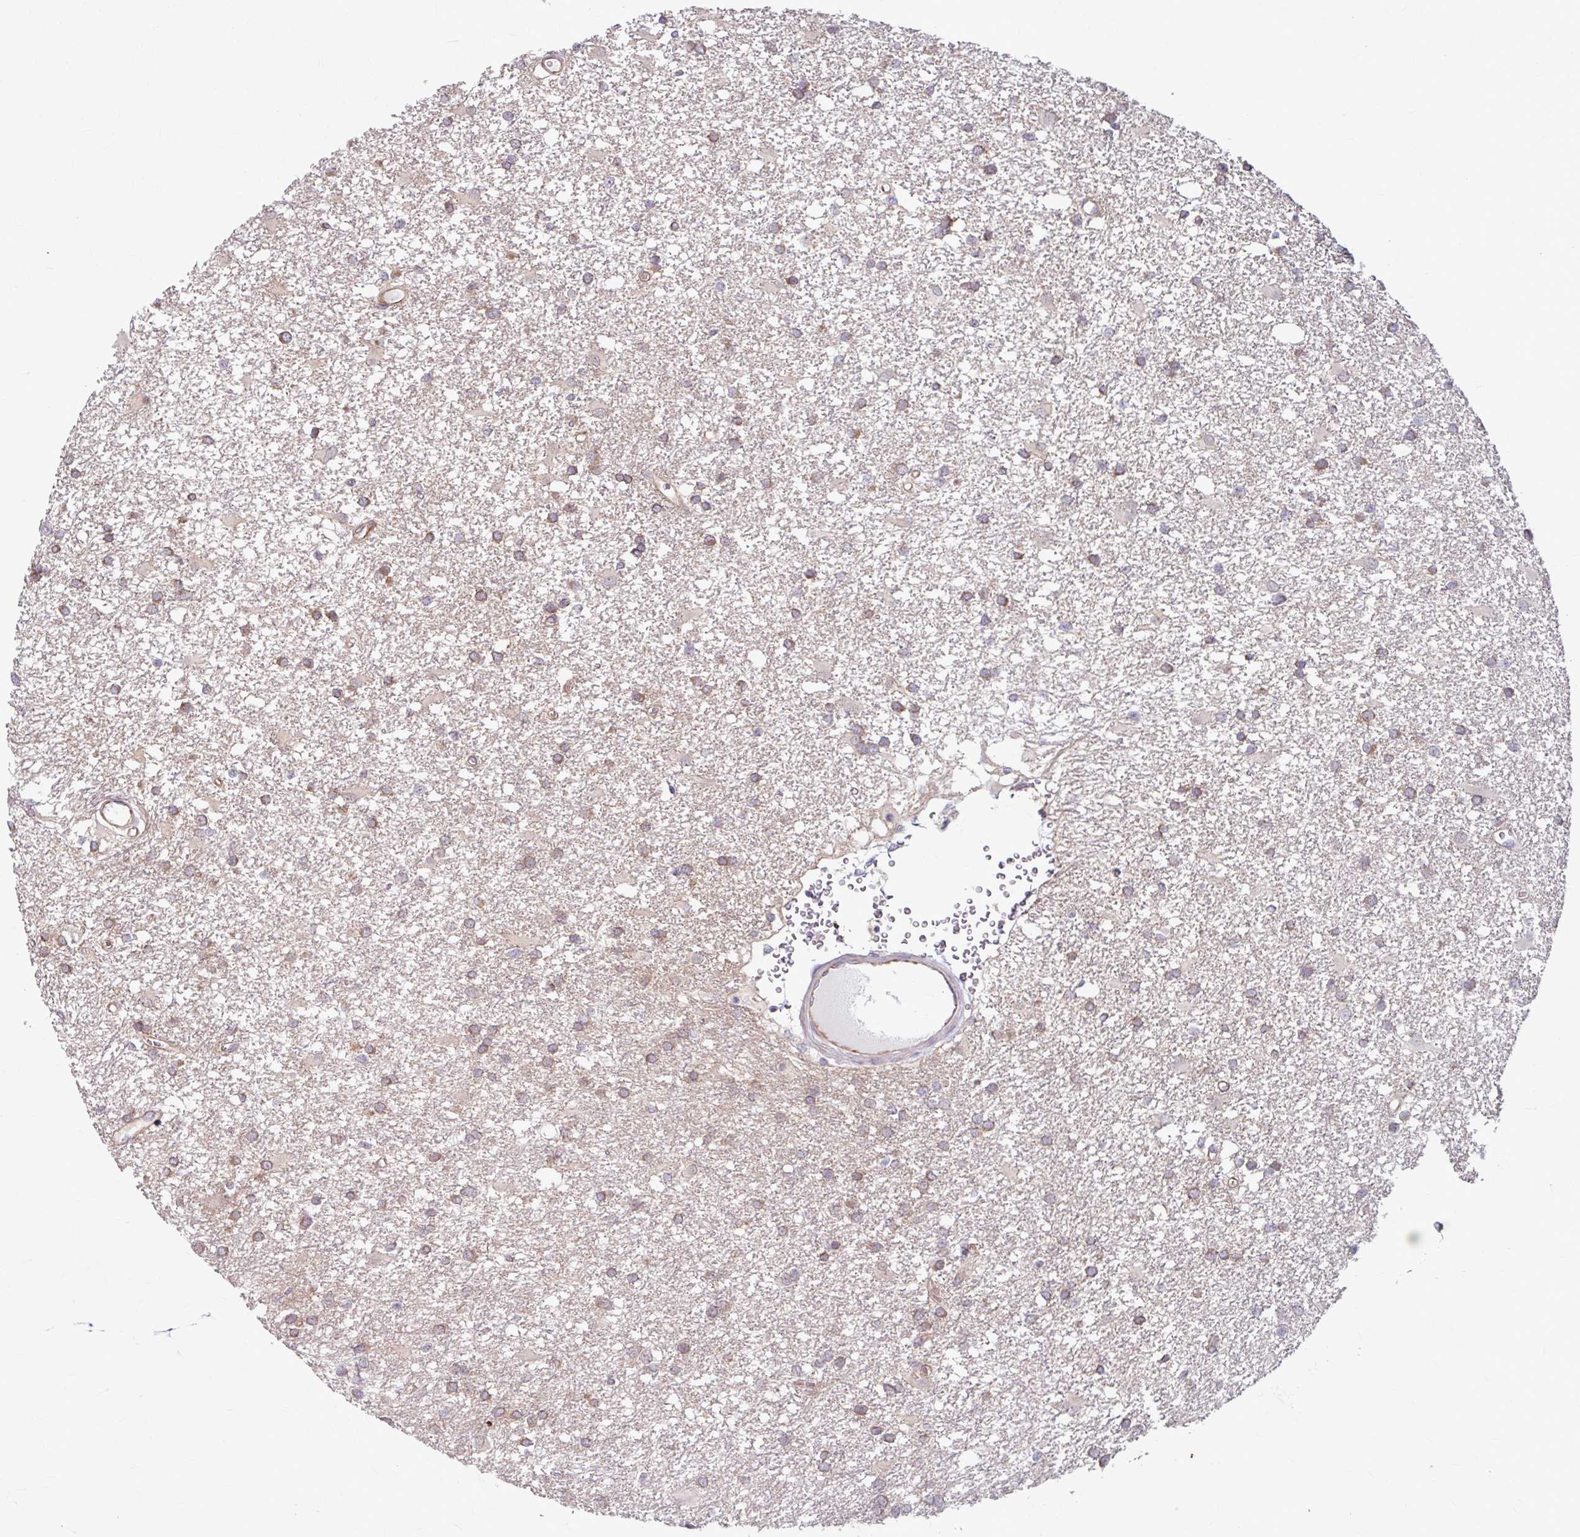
{"staining": {"intensity": "weak", "quantity": "25%-75%", "location": "cytoplasmic/membranous"}, "tissue": "glioma", "cell_type": "Tumor cells", "image_type": "cancer", "snomed": [{"axis": "morphology", "description": "Glioma, malignant, High grade"}, {"axis": "topography", "description": "Brain"}], "caption": "DAB (3,3'-diaminobenzidine) immunohistochemical staining of malignant glioma (high-grade) reveals weak cytoplasmic/membranous protein staining in about 25%-75% of tumor cells.", "gene": "DAAM2", "patient": {"sex": "male", "age": 48}}